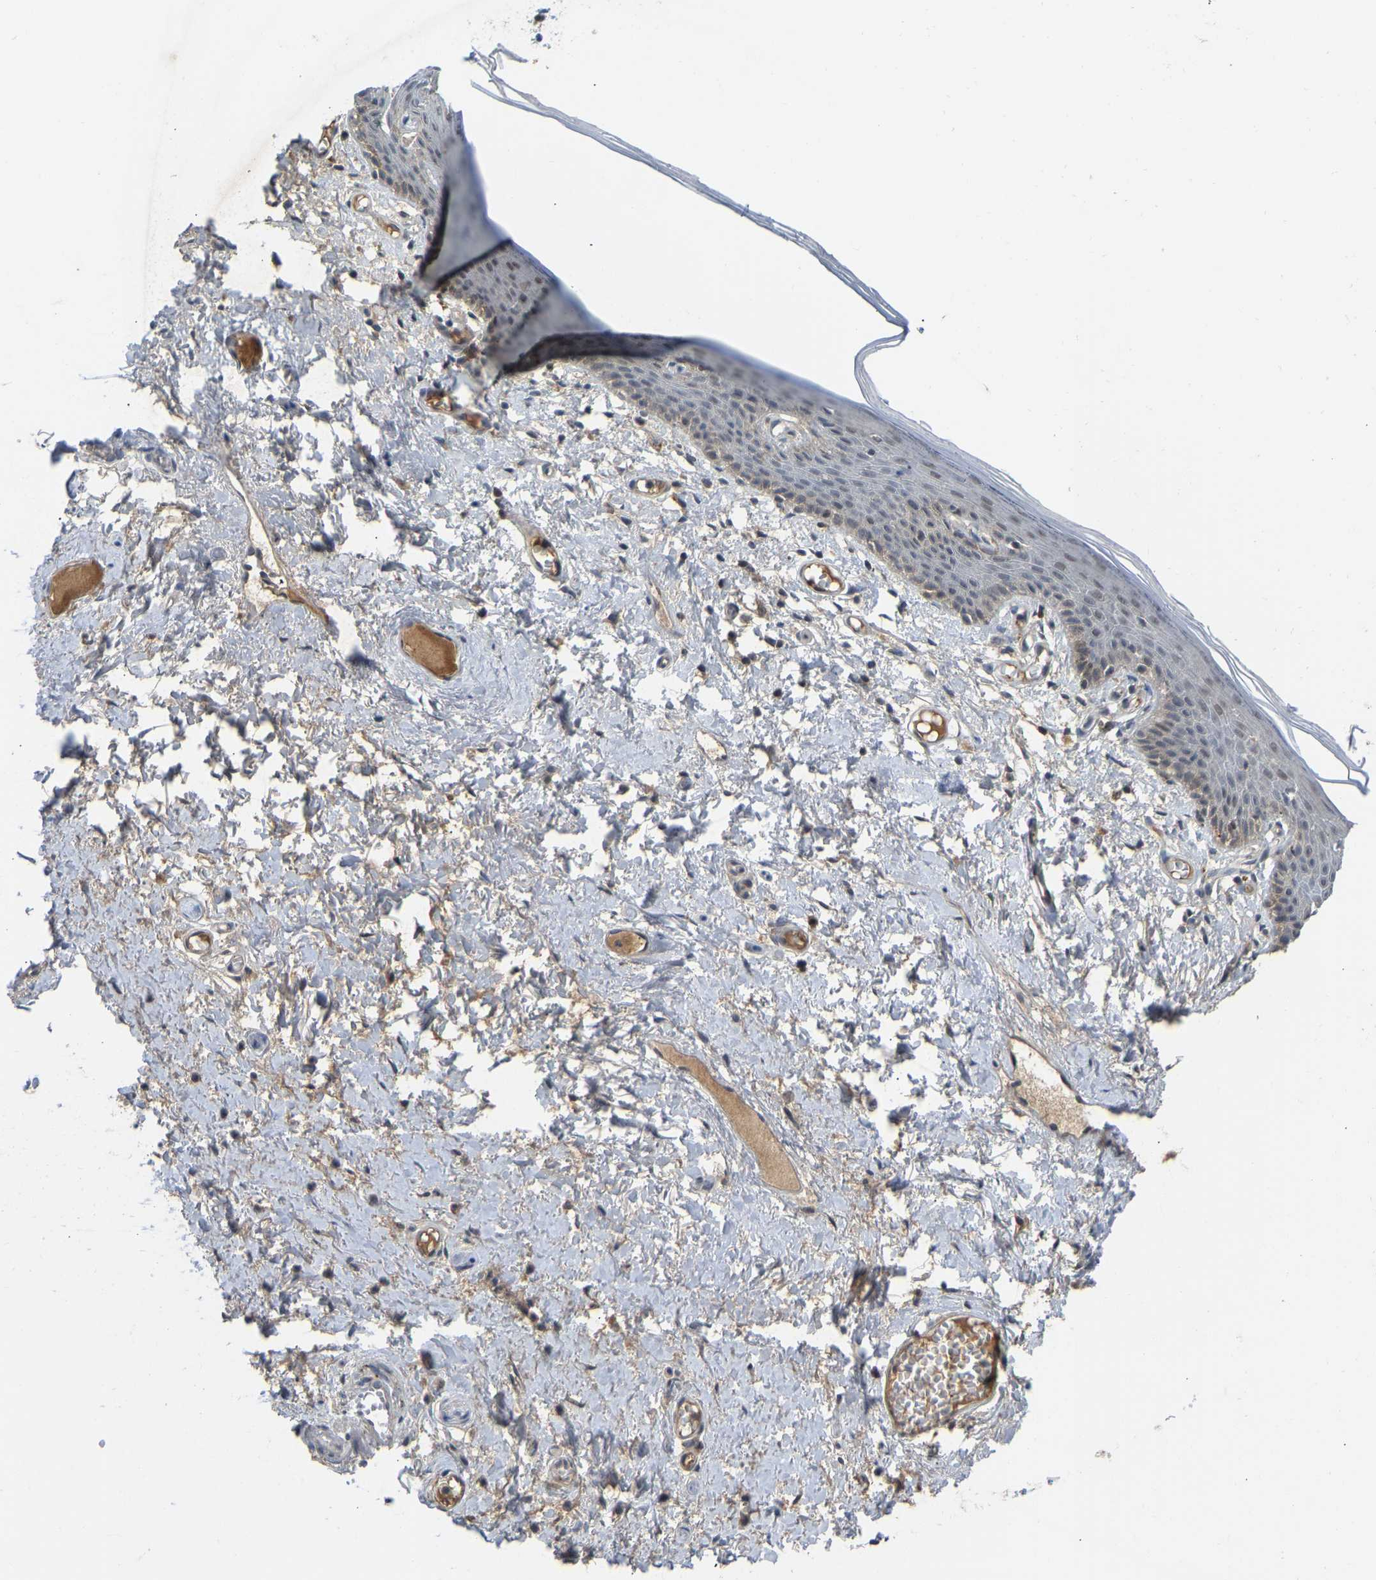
{"staining": {"intensity": "weak", "quantity": "25%-75%", "location": "nuclear"}, "tissue": "skin", "cell_type": "Epidermal cells", "image_type": "normal", "snomed": [{"axis": "morphology", "description": "Normal tissue, NOS"}, {"axis": "topography", "description": "Vulva"}], "caption": "Approximately 25%-75% of epidermal cells in unremarkable human skin exhibit weak nuclear protein positivity as visualized by brown immunohistochemical staining.", "gene": "ZNF251", "patient": {"sex": "female", "age": 54}}